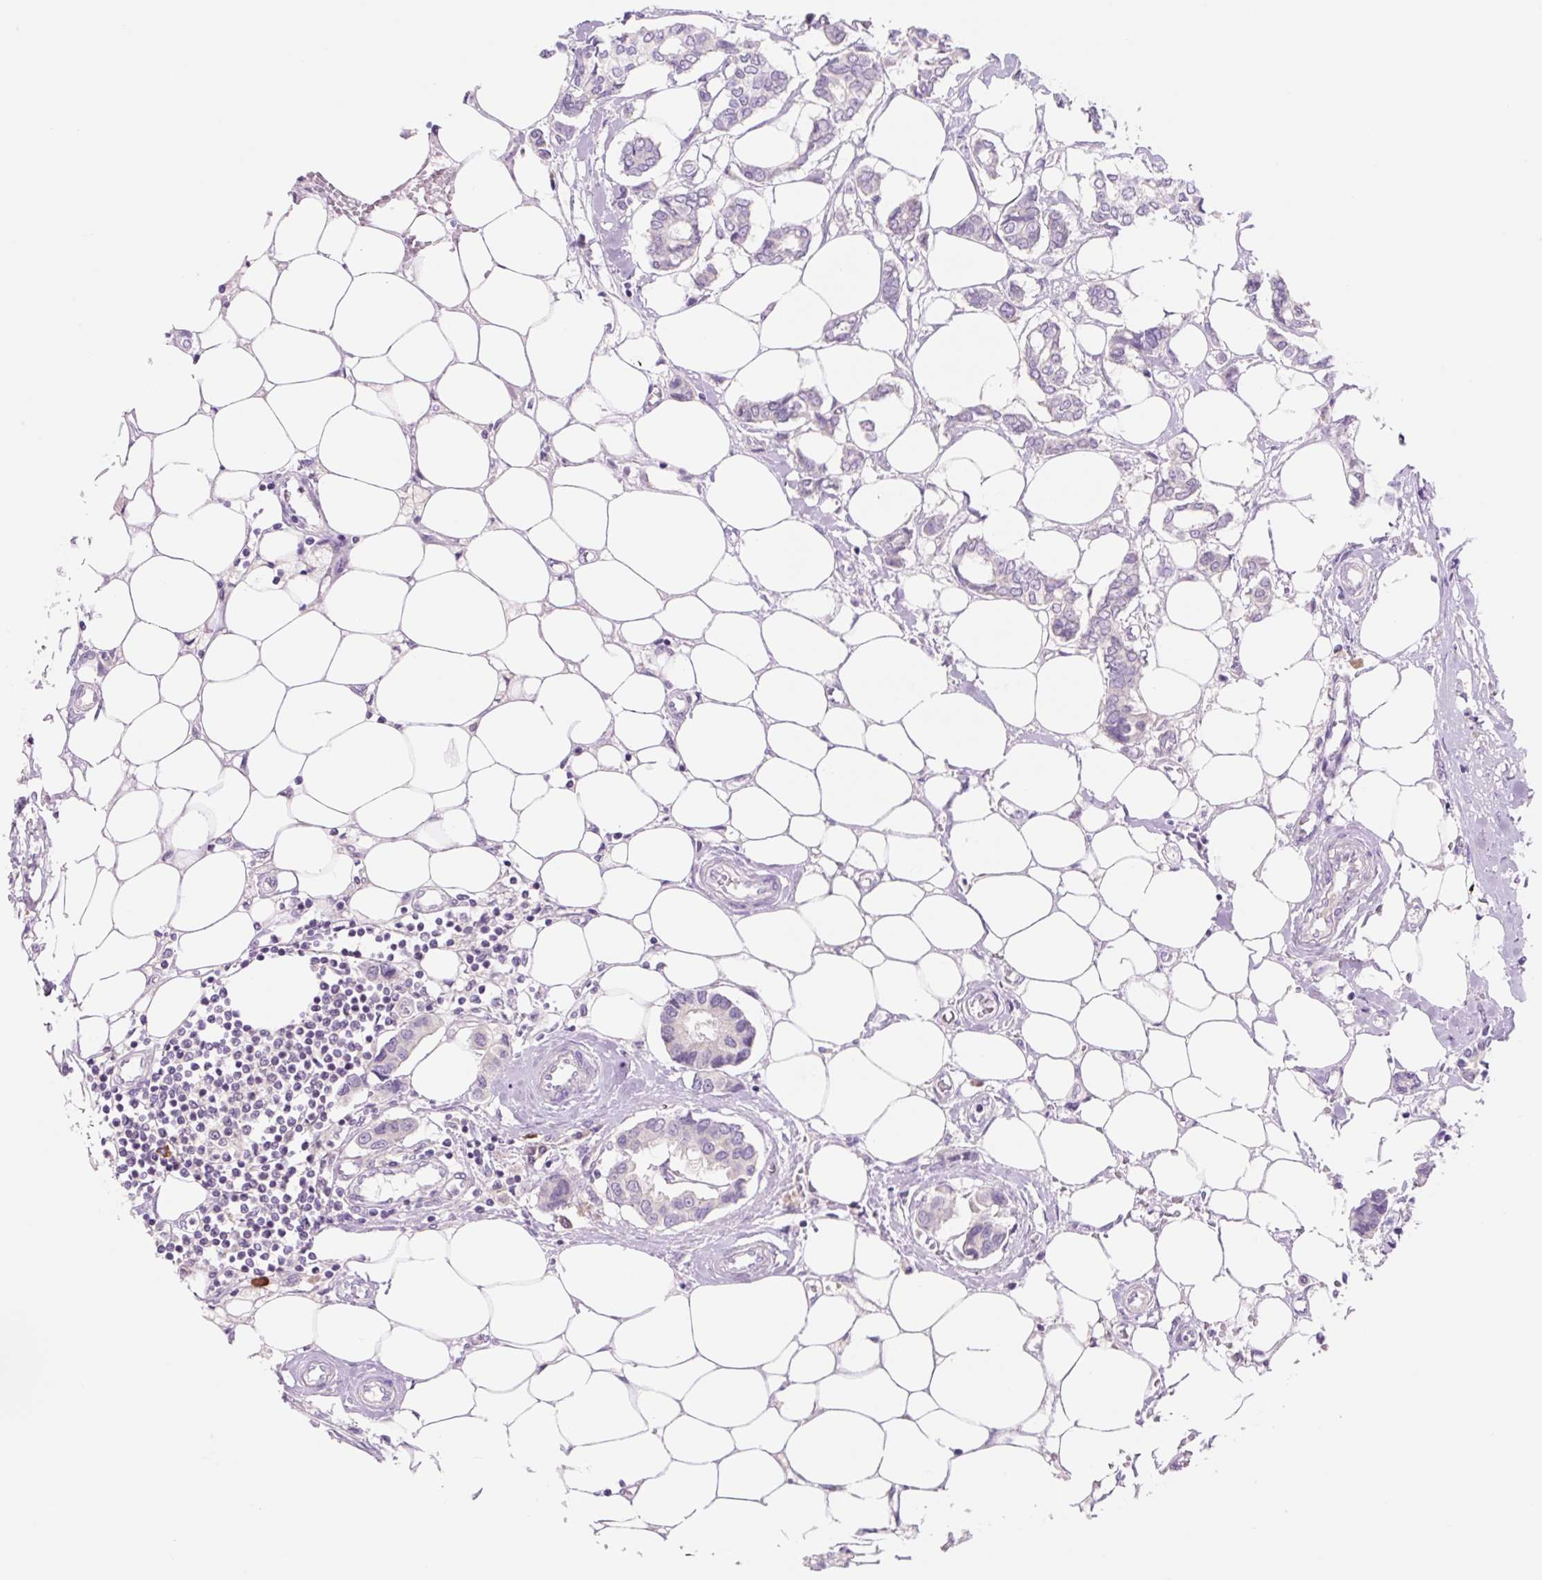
{"staining": {"intensity": "negative", "quantity": "none", "location": "none"}, "tissue": "breast cancer", "cell_type": "Tumor cells", "image_type": "cancer", "snomed": [{"axis": "morphology", "description": "Duct carcinoma"}, {"axis": "topography", "description": "Breast"}], "caption": "DAB (3,3'-diaminobenzidine) immunohistochemical staining of invasive ductal carcinoma (breast) displays no significant positivity in tumor cells.", "gene": "CELF6", "patient": {"sex": "female", "age": 73}}